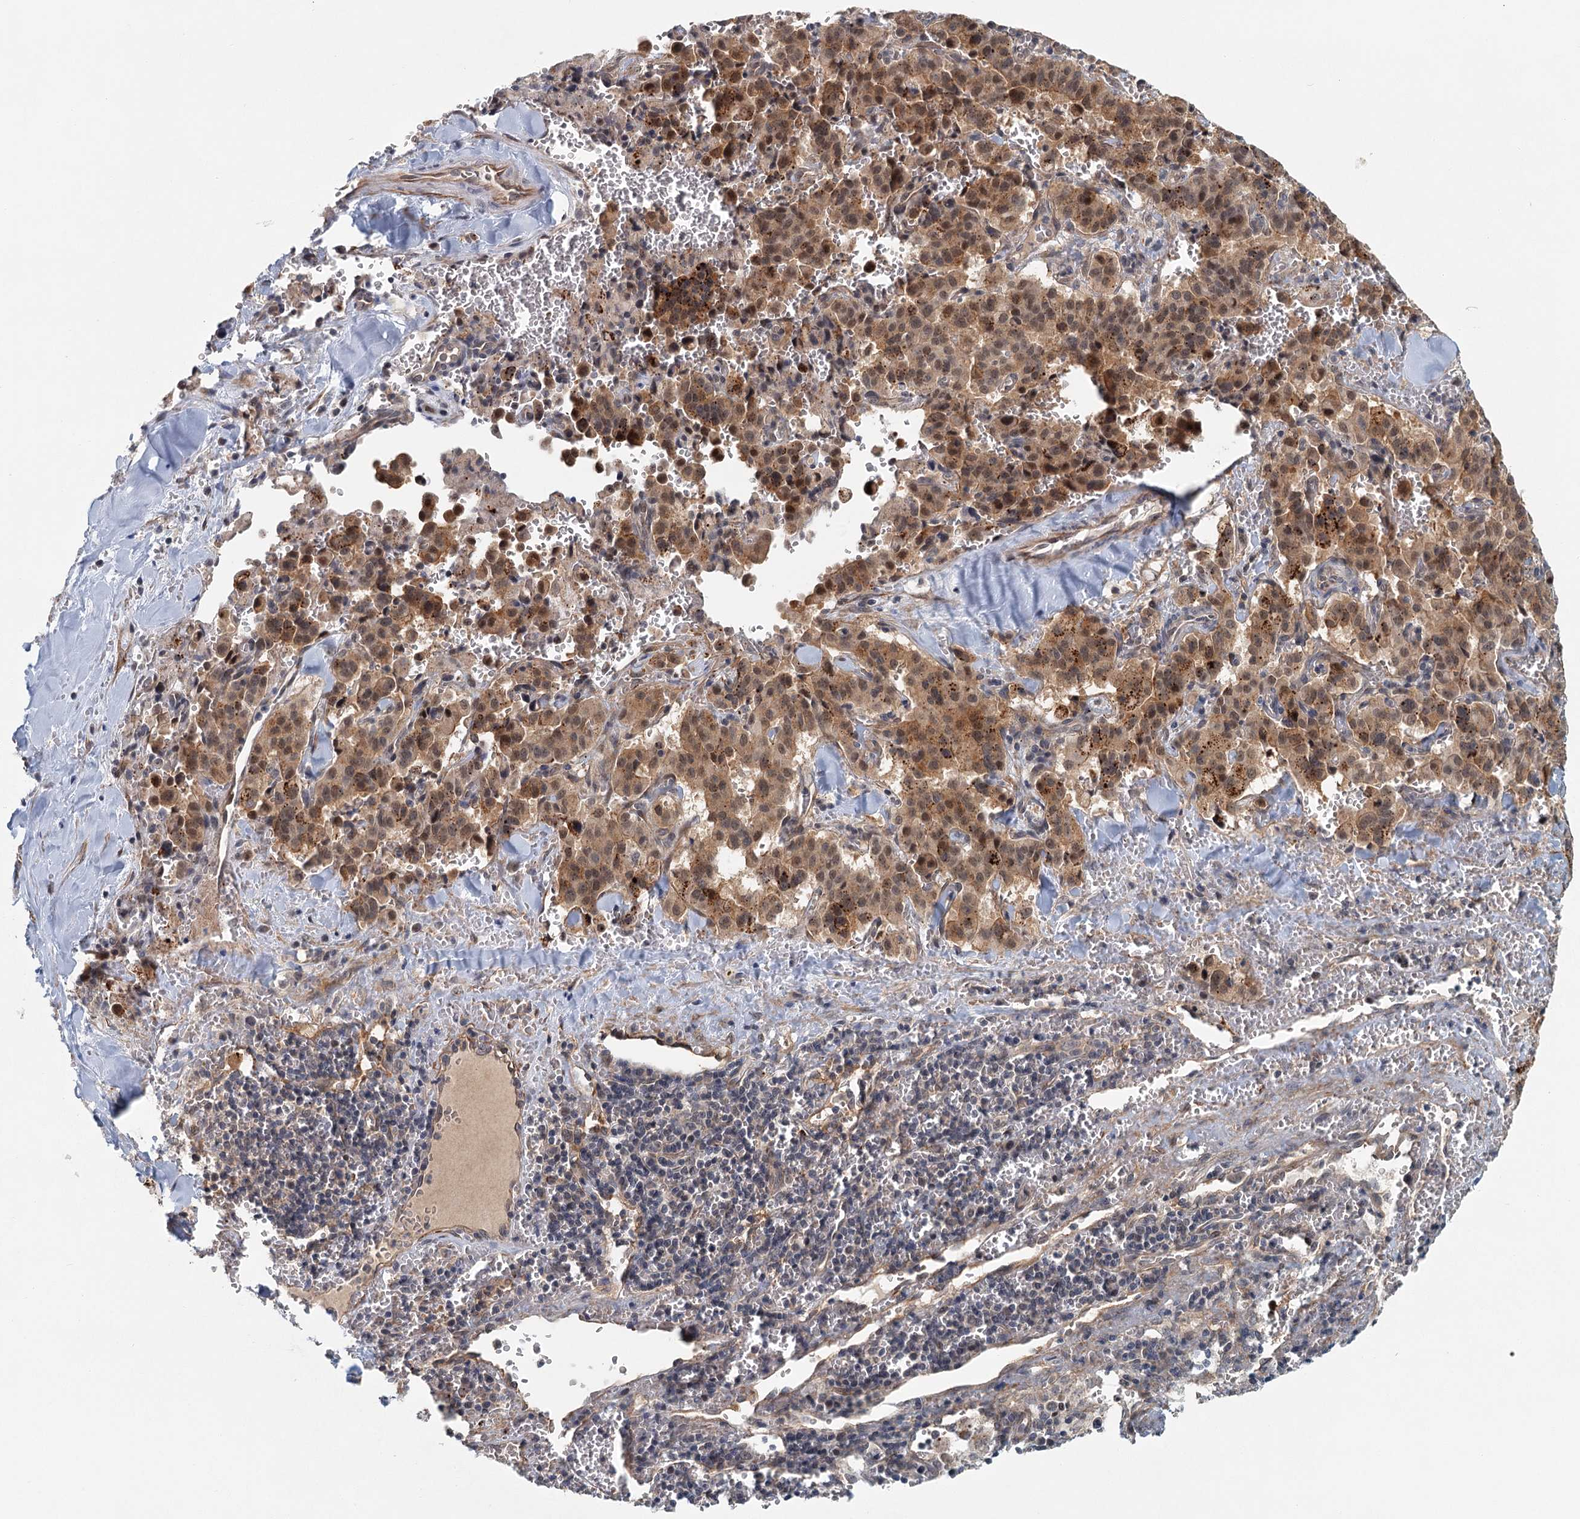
{"staining": {"intensity": "moderate", "quantity": ">75%", "location": "cytoplasmic/membranous,nuclear"}, "tissue": "pancreatic cancer", "cell_type": "Tumor cells", "image_type": "cancer", "snomed": [{"axis": "morphology", "description": "Adenocarcinoma, NOS"}, {"axis": "topography", "description": "Pancreas"}], "caption": "Immunohistochemistry photomicrograph of pancreatic cancer stained for a protein (brown), which exhibits medium levels of moderate cytoplasmic/membranous and nuclear positivity in approximately >75% of tumor cells.", "gene": "TAS2R42", "patient": {"sex": "male", "age": 65}}